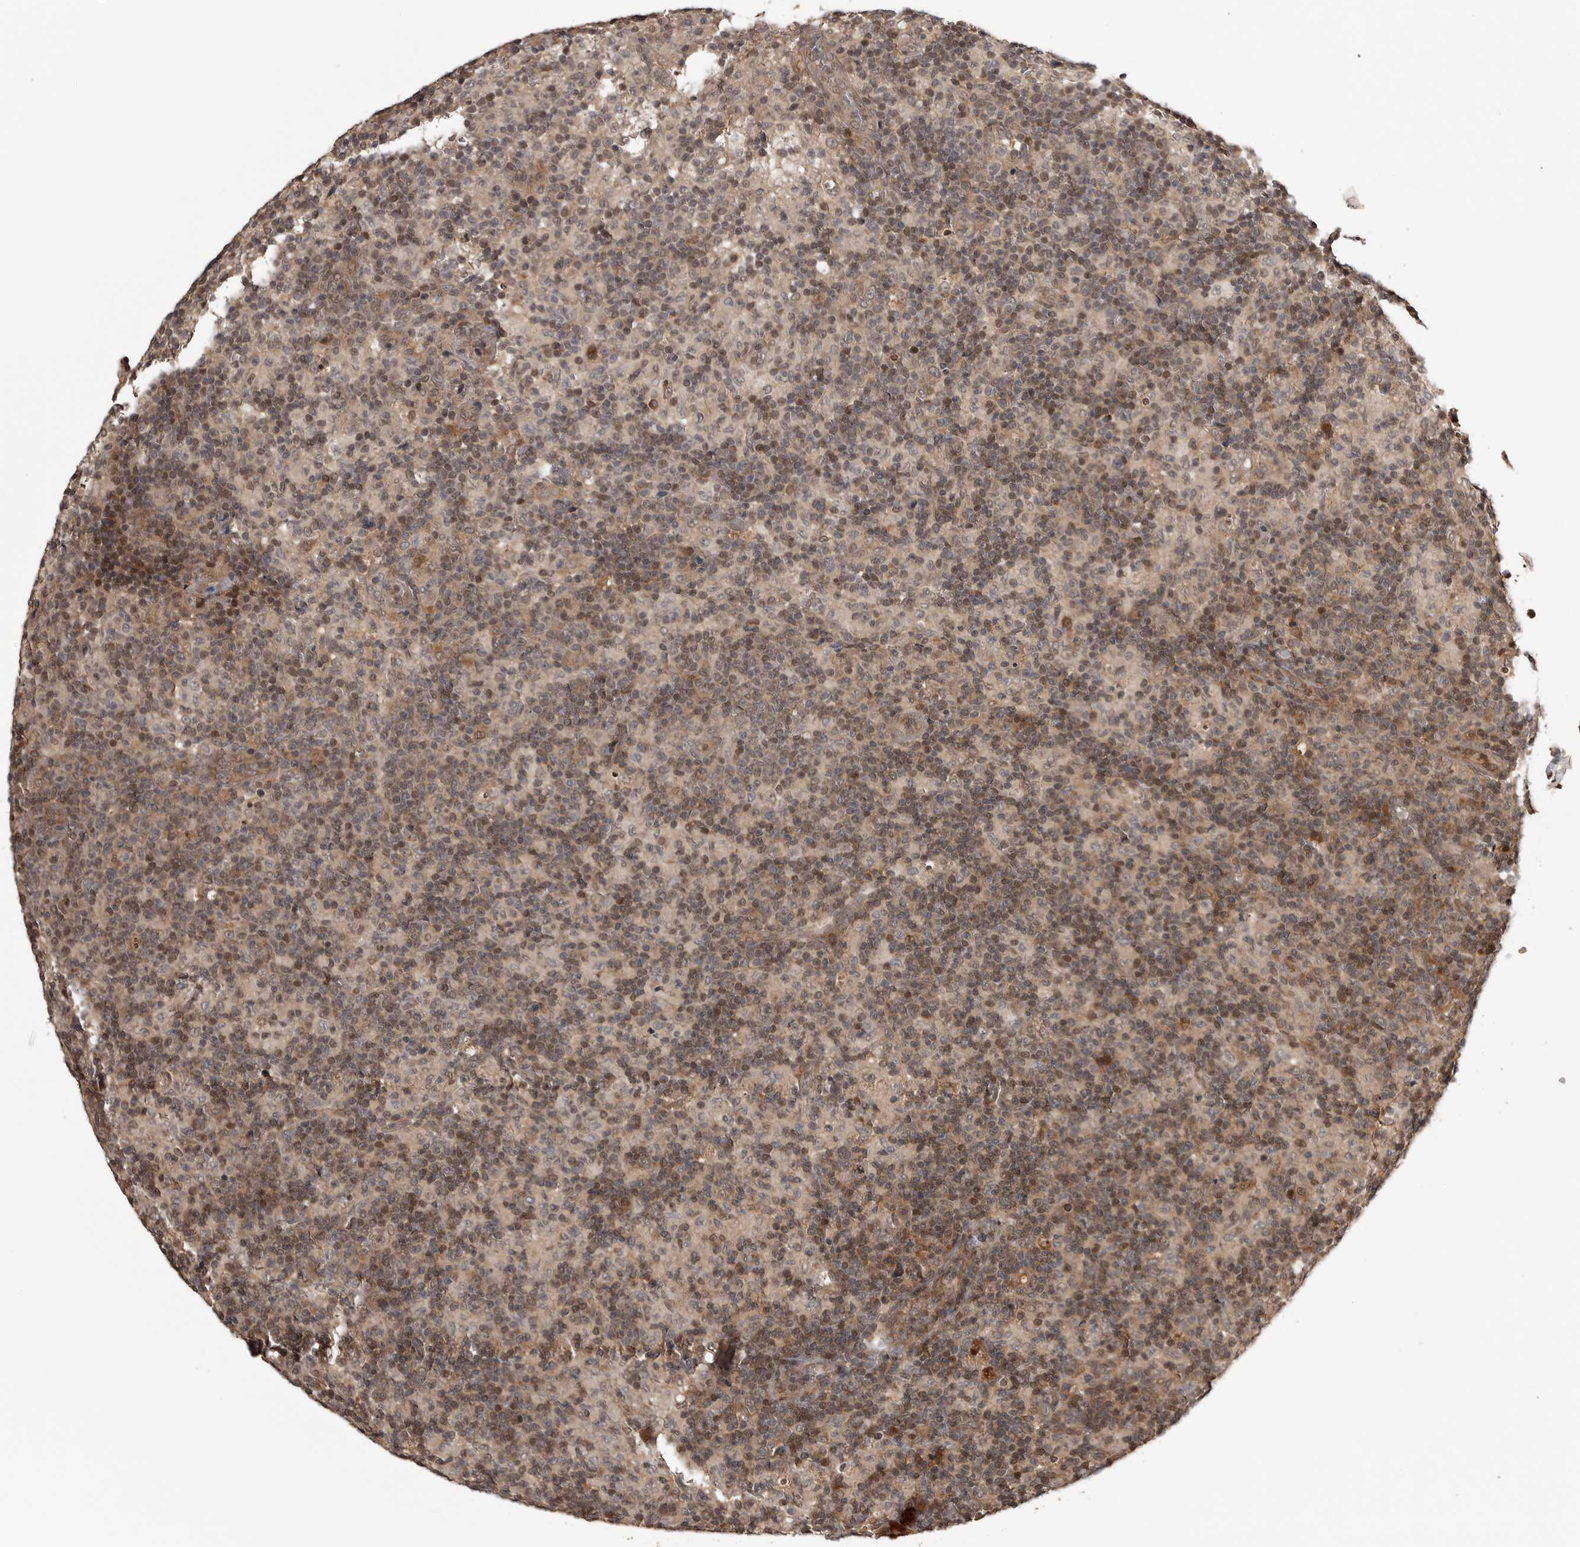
{"staining": {"intensity": "moderate", "quantity": "25%-75%", "location": "cytoplasmic/membranous,nuclear"}, "tissue": "lymph node", "cell_type": "Non-germinal center cells", "image_type": "normal", "snomed": [{"axis": "morphology", "description": "Normal tissue, NOS"}, {"axis": "morphology", "description": "Inflammation, NOS"}, {"axis": "topography", "description": "Lymph node"}], "caption": "Immunohistochemistry photomicrograph of normal lymph node stained for a protein (brown), which shows medium levels of moderate cytoplasmic/membranous,nuclear expression in about 25%-75% of non-germinal center cells.", "gene": "AKAP7", "patient": {"sex": "male", "age": 55}}